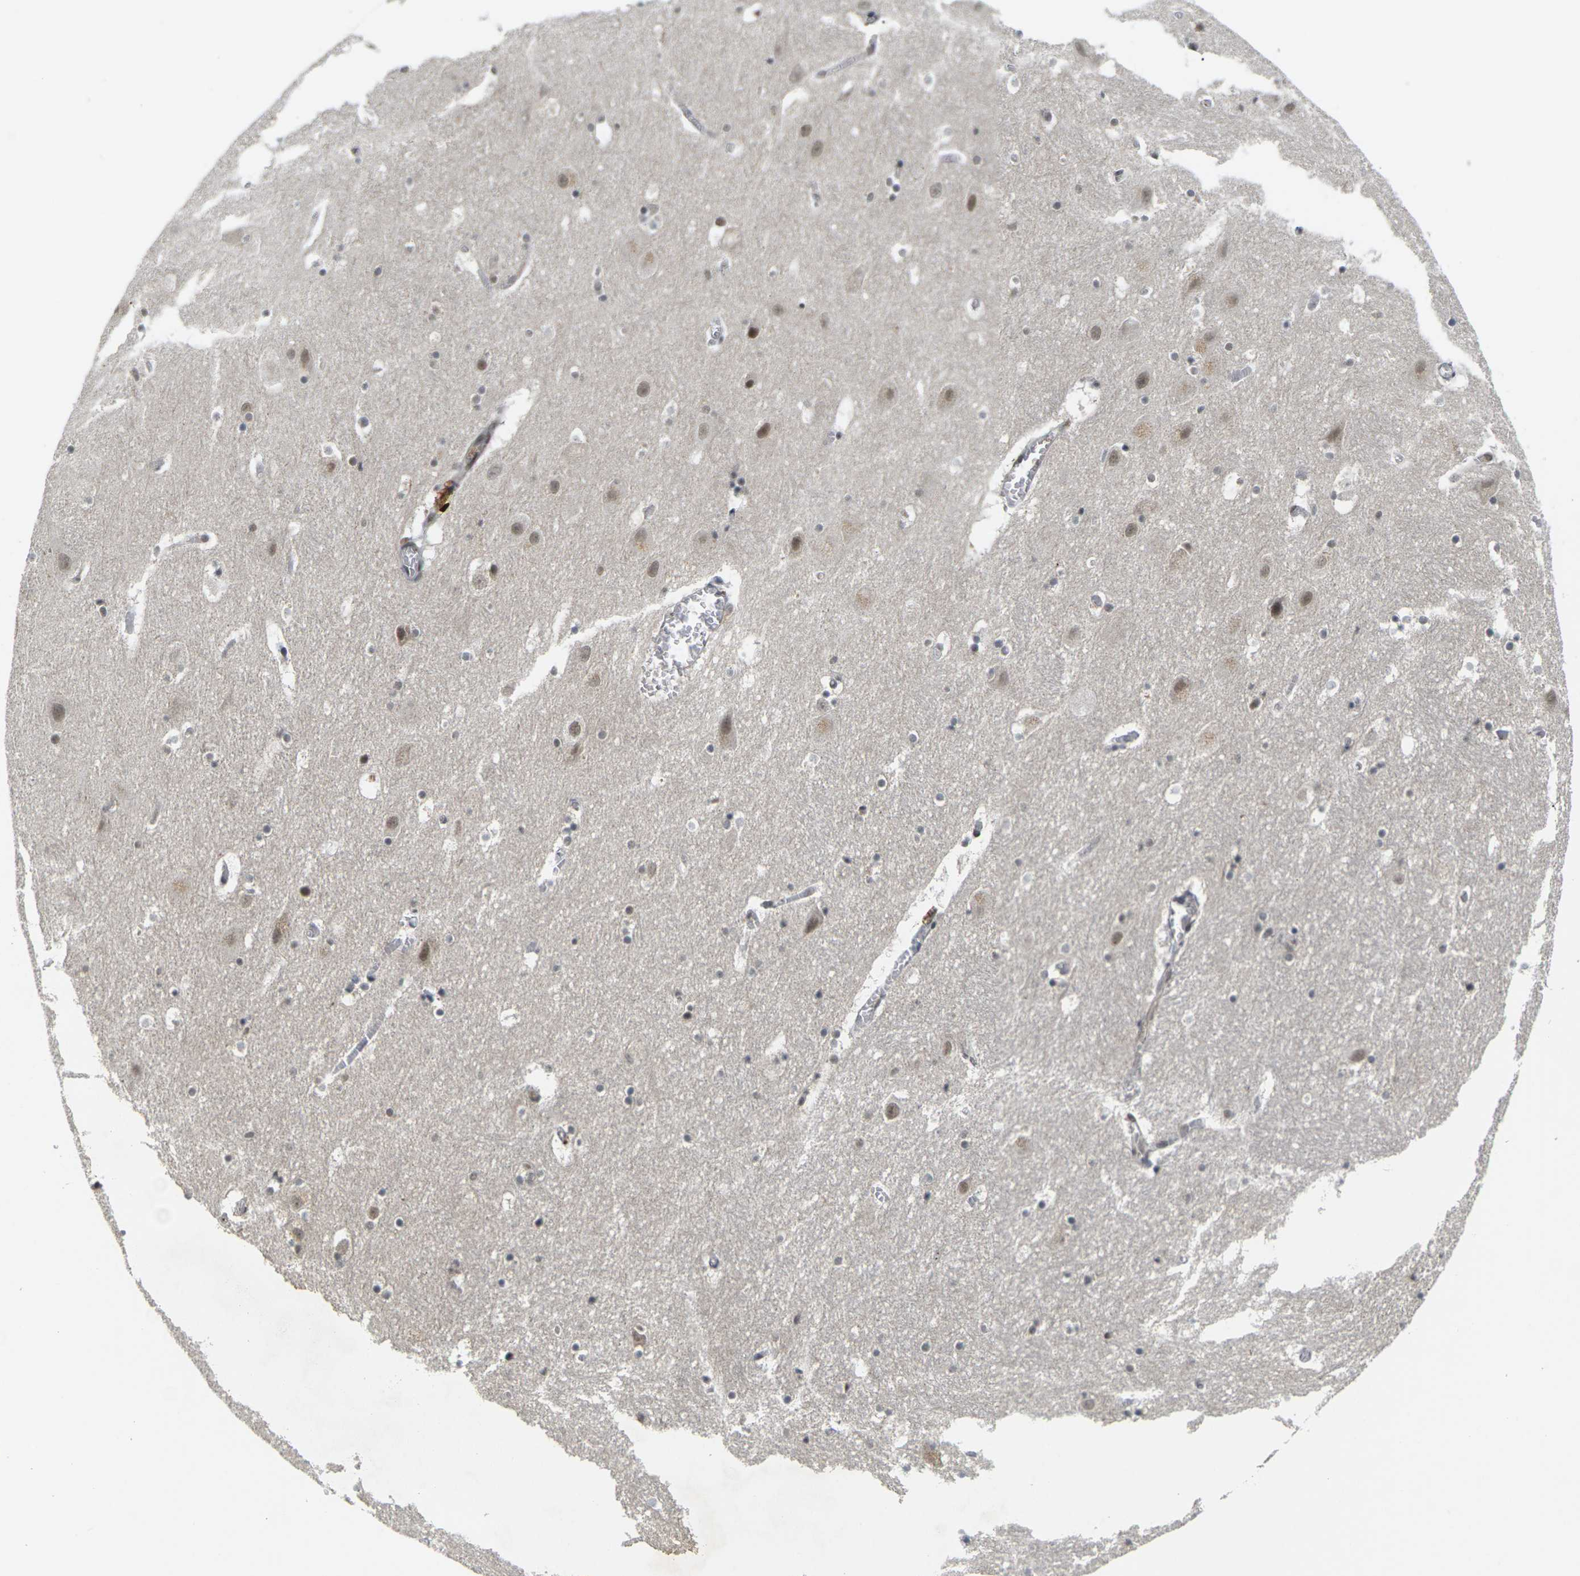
{"staining": {"intensity": "moderate", "quantity": "<25%", "location": "nuclear"}, "tissue": "hippocampus", "cell_type": "Glial cells", "image_type": "normal", "snomed": [{"axis": "morphology", "description": "Normal tissue, NOS"}, {"axis": "topography", "description": "Hippocampus"}], "caption": "Glial cells reveal low levels of moderate nuclear staining in about <25% of cells in benign hippocampus.", "gene": "NELFA", "patient": {"sex": "male", "age": 45}}